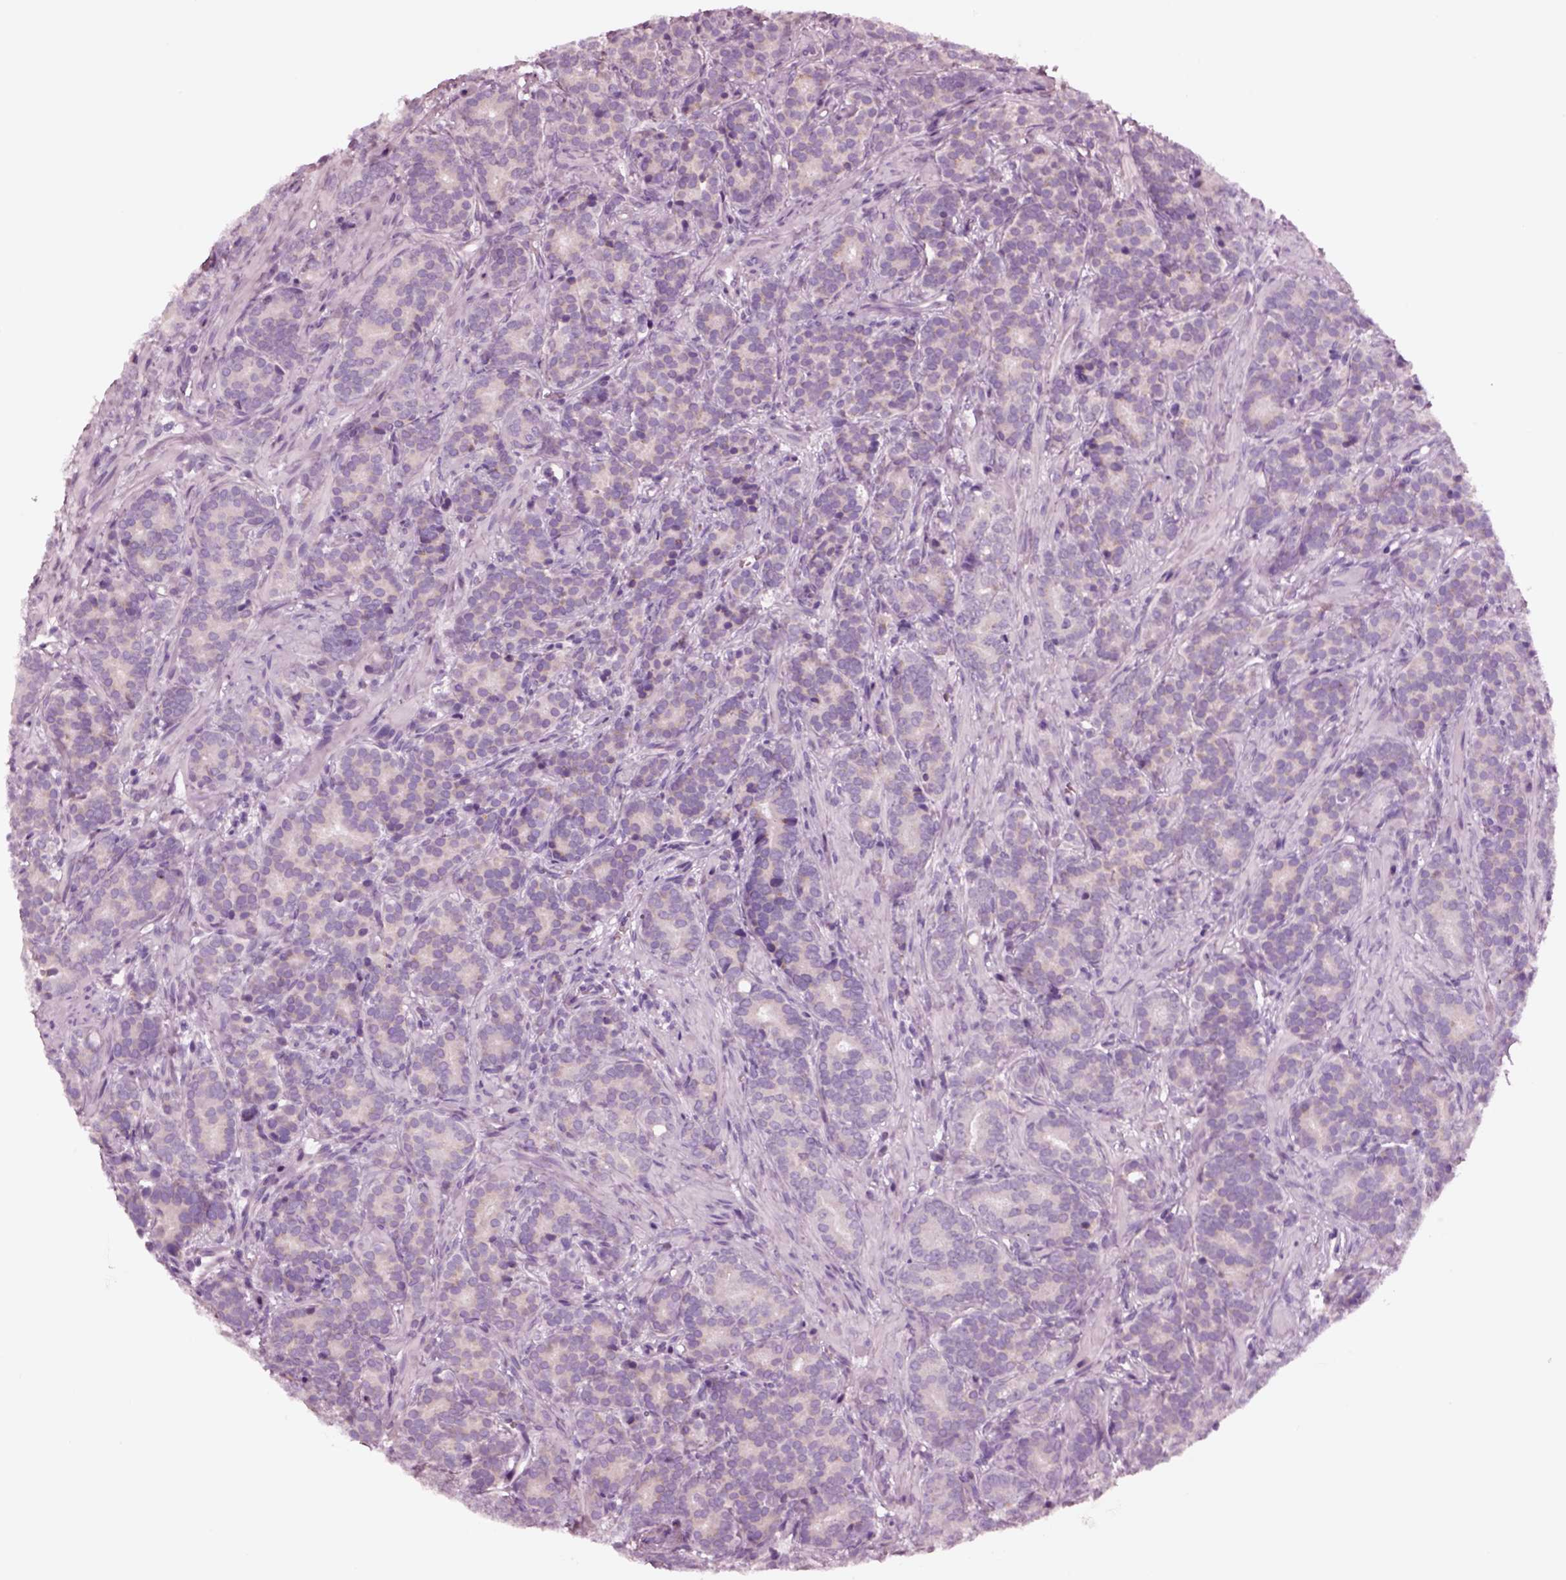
{"staining": {"intensity": "weak", "quantity": "<25%", "location": "cytoplasmic/membranous"}, "tissue": "prostate cancer", "cell_type": "Tumor cells", "image_type": "cancer", "snomed": [{"axis": "morphology", "description": "Adenocarcinoma, High grade"}, {"axis": "topography", "description": "Prostate"}], "caption": "IHC photomicrograph of high-grade adenocarcinoma (prostate) stained for a protein (brown), which displays no staining in tumor cells. Brightfield microscopy of immunohistochemistry stained with DAB (3,3'-diaminobenzidine) (brown) and hematoxylin (blue), captured at high magnification.", "gene": "NMRK2", "patient": {"sex": "male", "age": 84}}